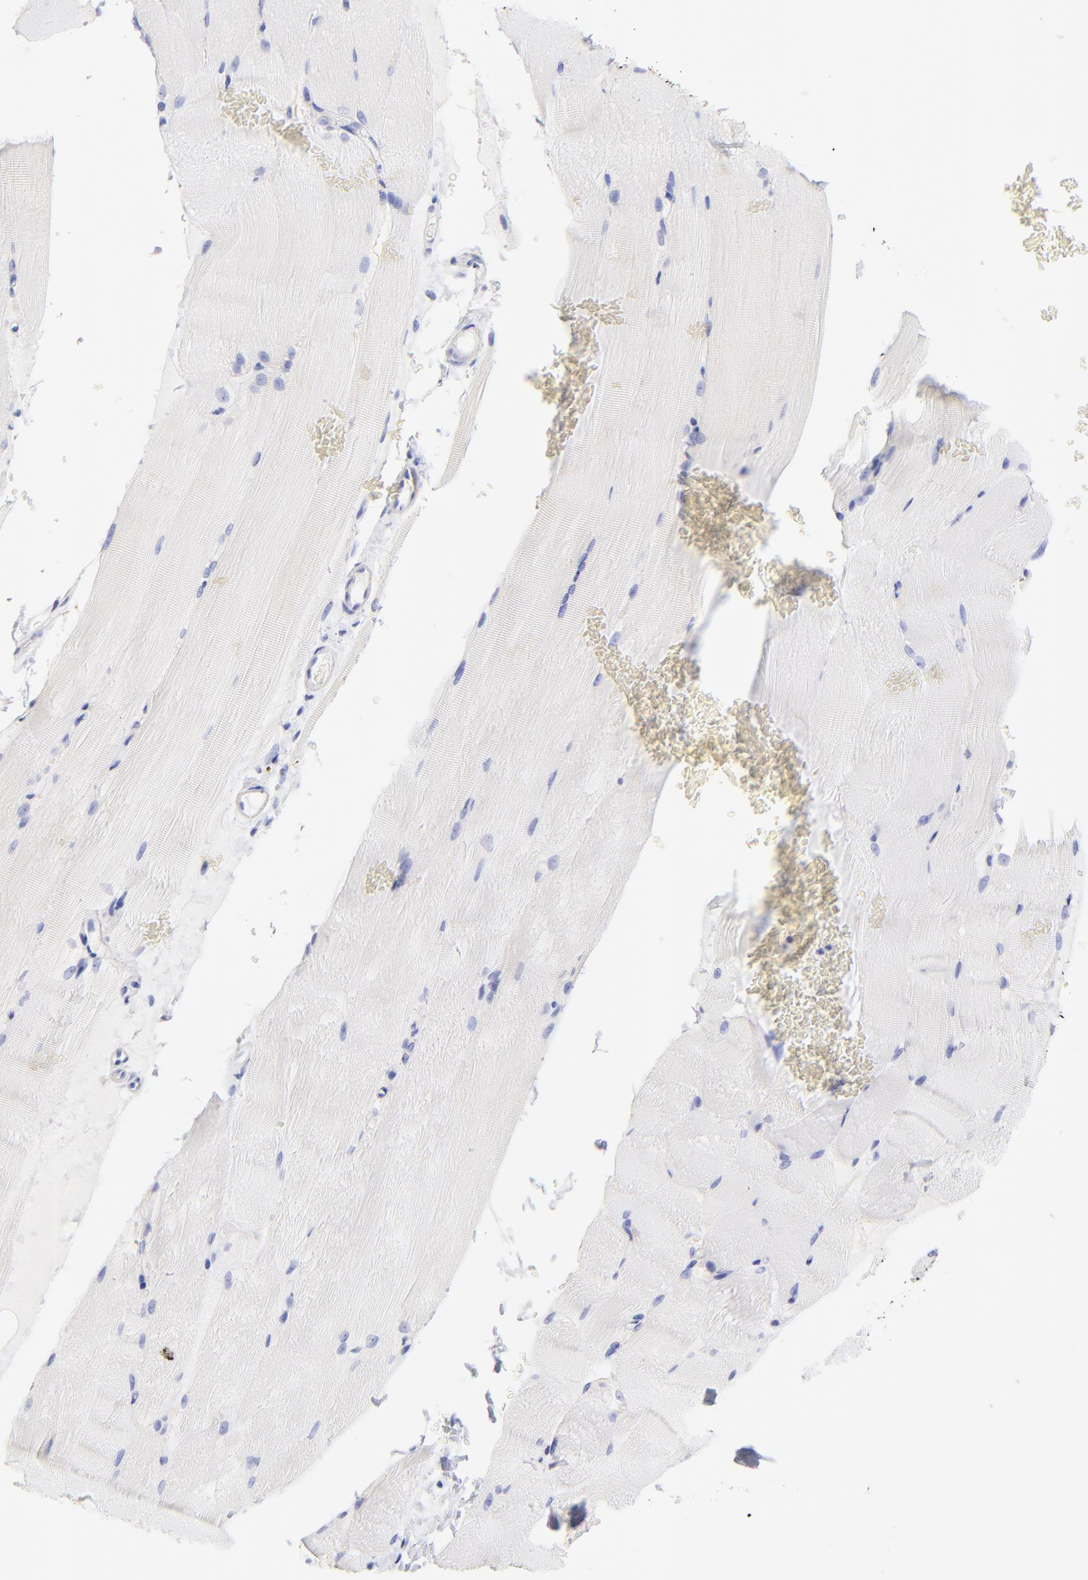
{"staining": {"intensity": "negative", "quantity": "none", "location": "none"}, "tissue": "skeletal muscle", "cell_type": "Myocytes", "image_type": "normal", "snomed": [{"axis": "morphology", "description": "Normal tissue, NOS"}, {"axis": "topography", "description": "Skeletal muscle"}], "caption": "Myocytes show no significant protein positivity in normal skeletal muscle. The staining is performed using DAB (3,3'-diaminobenzidine) brown chromogen with nuclei counter-stained in using hematoxylin.", "gene": "C1QTNF6", "patient": {"sex": "female", "age": 37}}